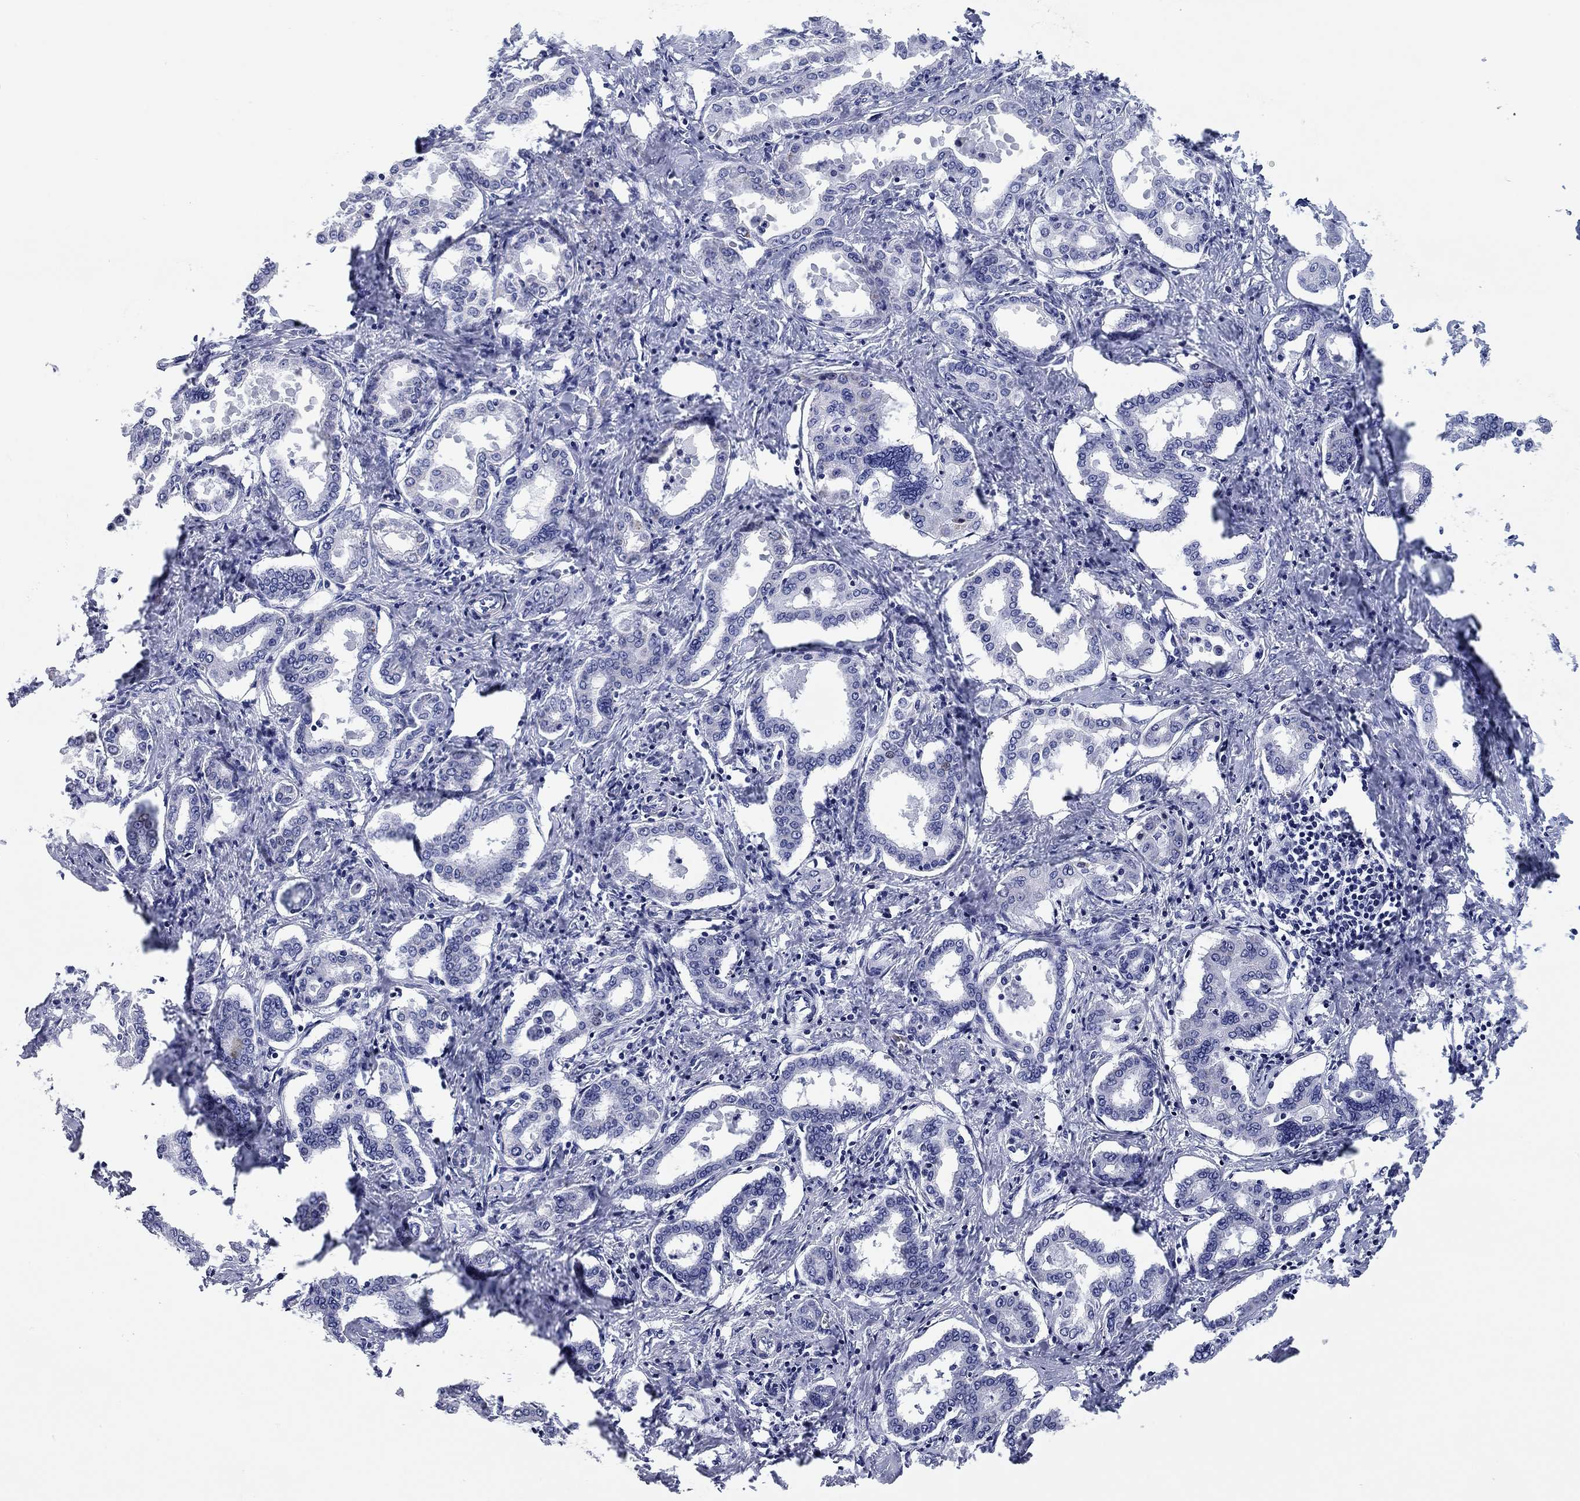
{"staining": {"intensity": "negative", "quantity": "none", "location": "none"}, "tissue": "liver cancer", "cell_type": "Tumor cells", "image_type": "cancer", "snomed": [{"axis": "morphology", "description": "Cholangiocarcinoma"}, {"axis": "topography", "description": "Liver"}], "caption": "Immunohistochemistry (IHC) histopathology image of cholangiocarcinoma (liver) stained for a protein (brown), which displays no staining in tumor cells. The staining is performed using DAB (3,3'-diaminobenzidine) brown chromogen with nuclei counter-stained in using hematoxylin.", "gene": "CHI3L2", "patient": {"sex": "female", "age": 47}}